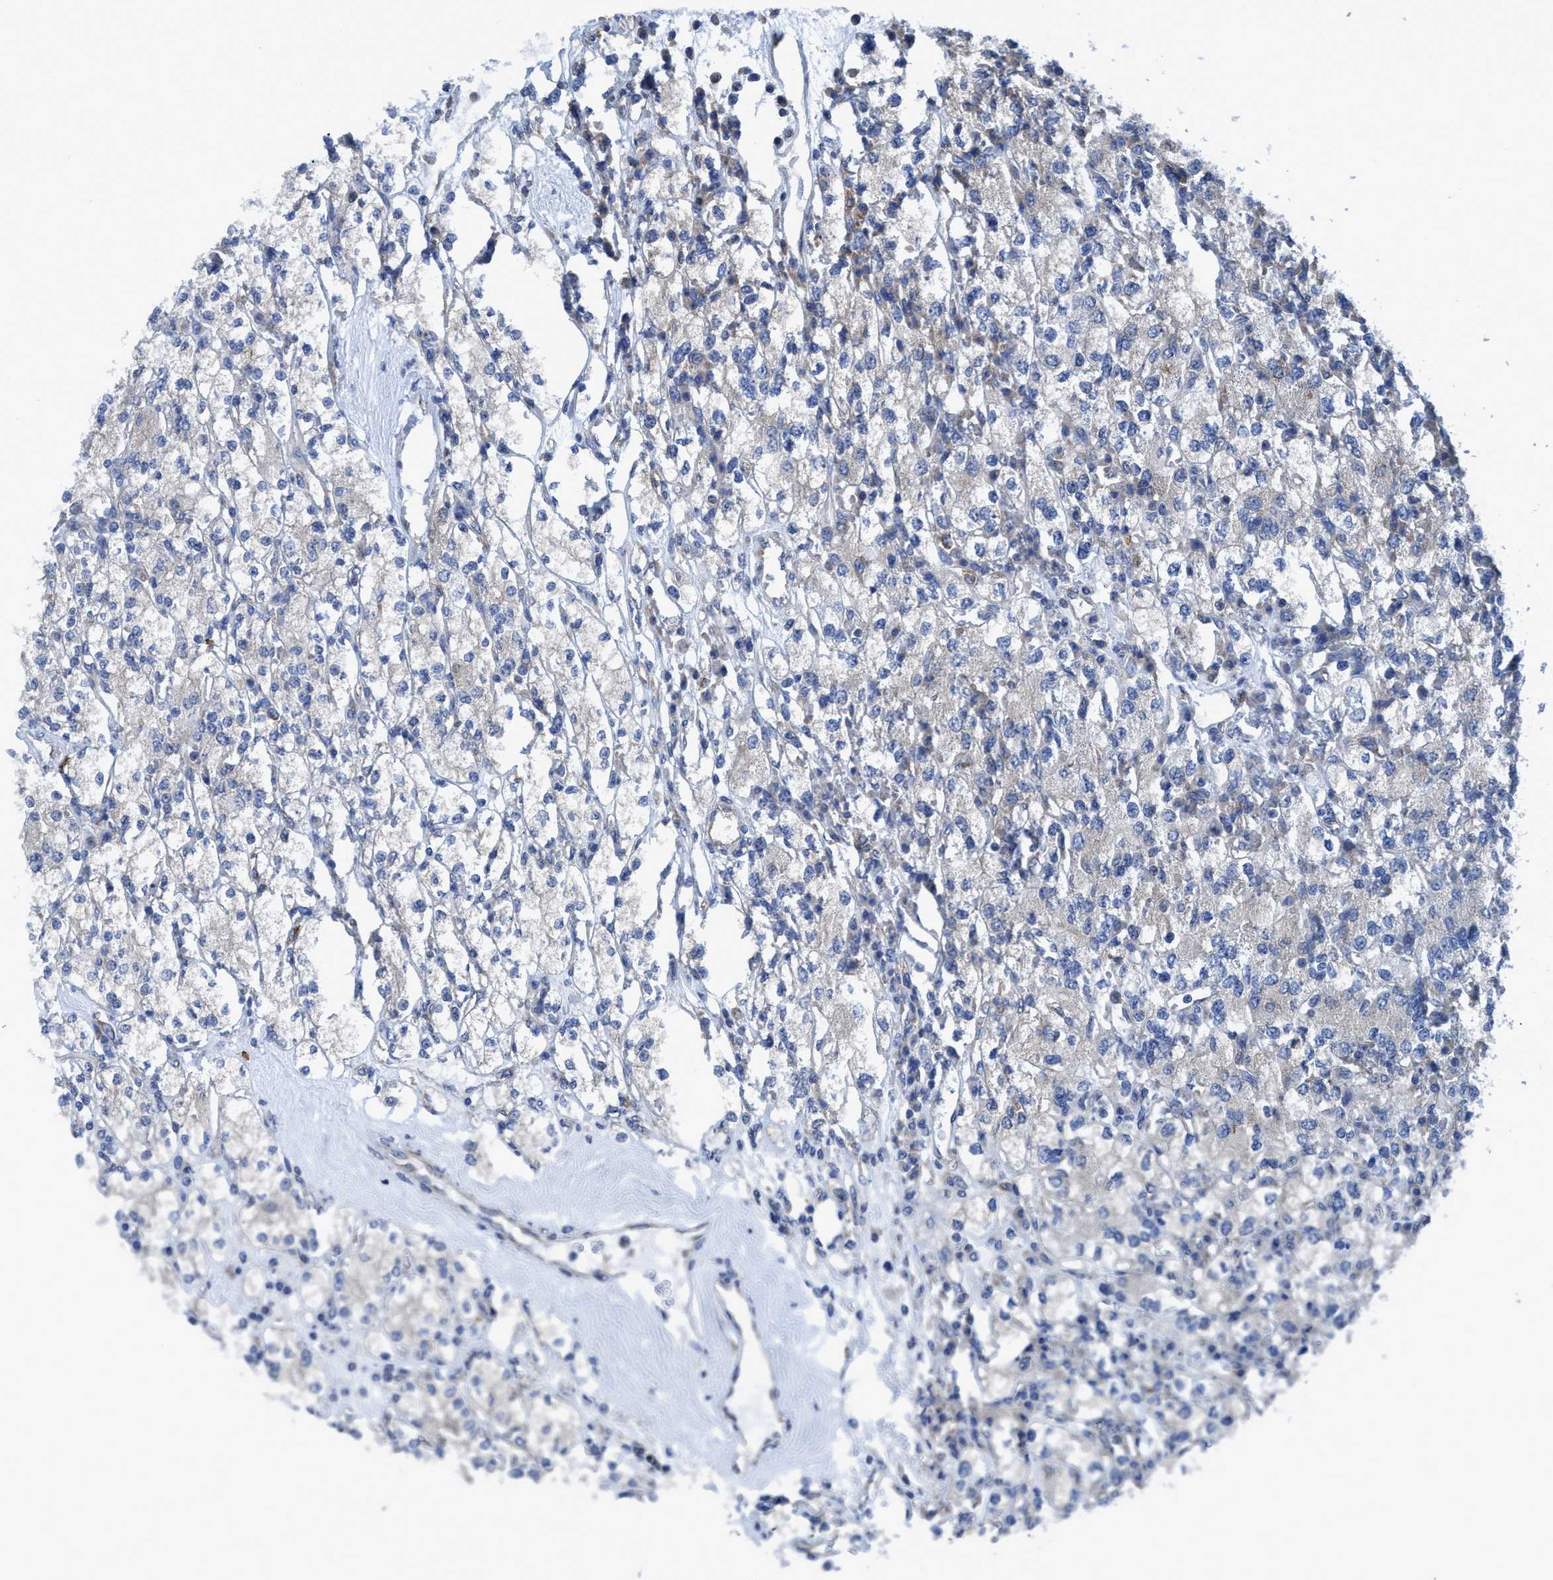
{"staining": {"intensity": "negative", "quantity": "none", "location": "none"}, "tissue": "renal cancer", "cell_type": "Tumor cells", "image_type": "cancer", "snomed": [{"axis": "morphology", "description": "Adenocarcinoma, NOS"}, {"axis": "topography", "description": "Kidney"}], "caption": "Immunohistochemical staining of human renal cancer (adenocarcinoma) shows no significant expression in tumor cells. (DAB (3,3'-diaminobenzidine) immunohistochemistry visualized using brightfield microscopy, high magnification).", "gene": "NMT1", "patient": {"sex": "male", "age": 77}}